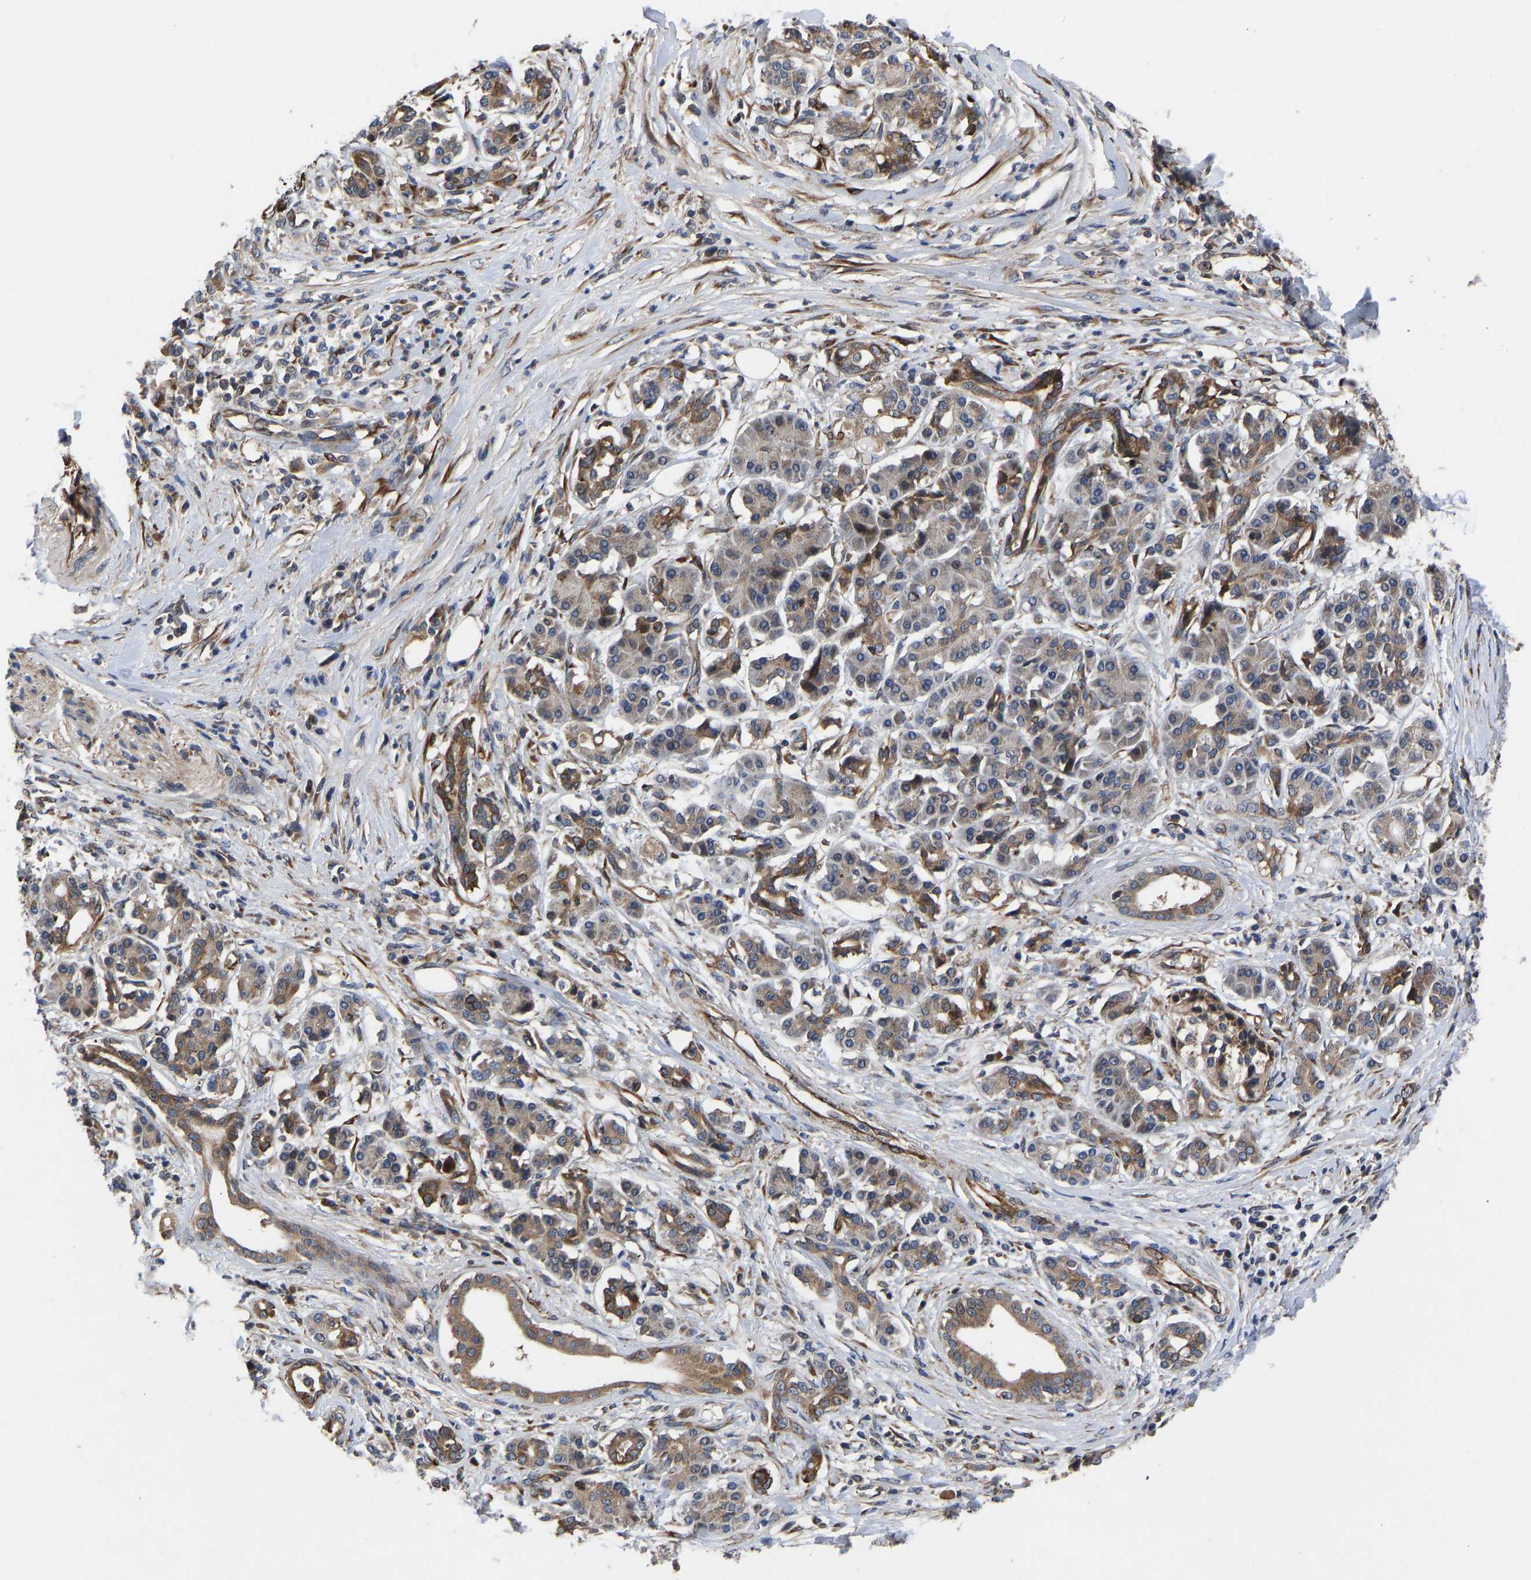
{"staining": {"intensity": "moderate", "quantity": ">75%", "location": "cytoplasmic/membranous"}, "tissue": "pancreatic cancer", "cell_type": "Tumor cells", "image_type": "cancer", "snomed": [{"axis": "morphology", "description": "Adenocarcinoma, NOS"}, {"axis": "topography", "description": "Pancreas"}], "caption": "Approximately >75% of tumor cells in human pancreatic cancer show moderate cytoplasmic/membranous protein expression as visualized by brown immunohistochemical staining.", "gene": "FRRS1", "patient": {"sex": "female", "age": 56}}